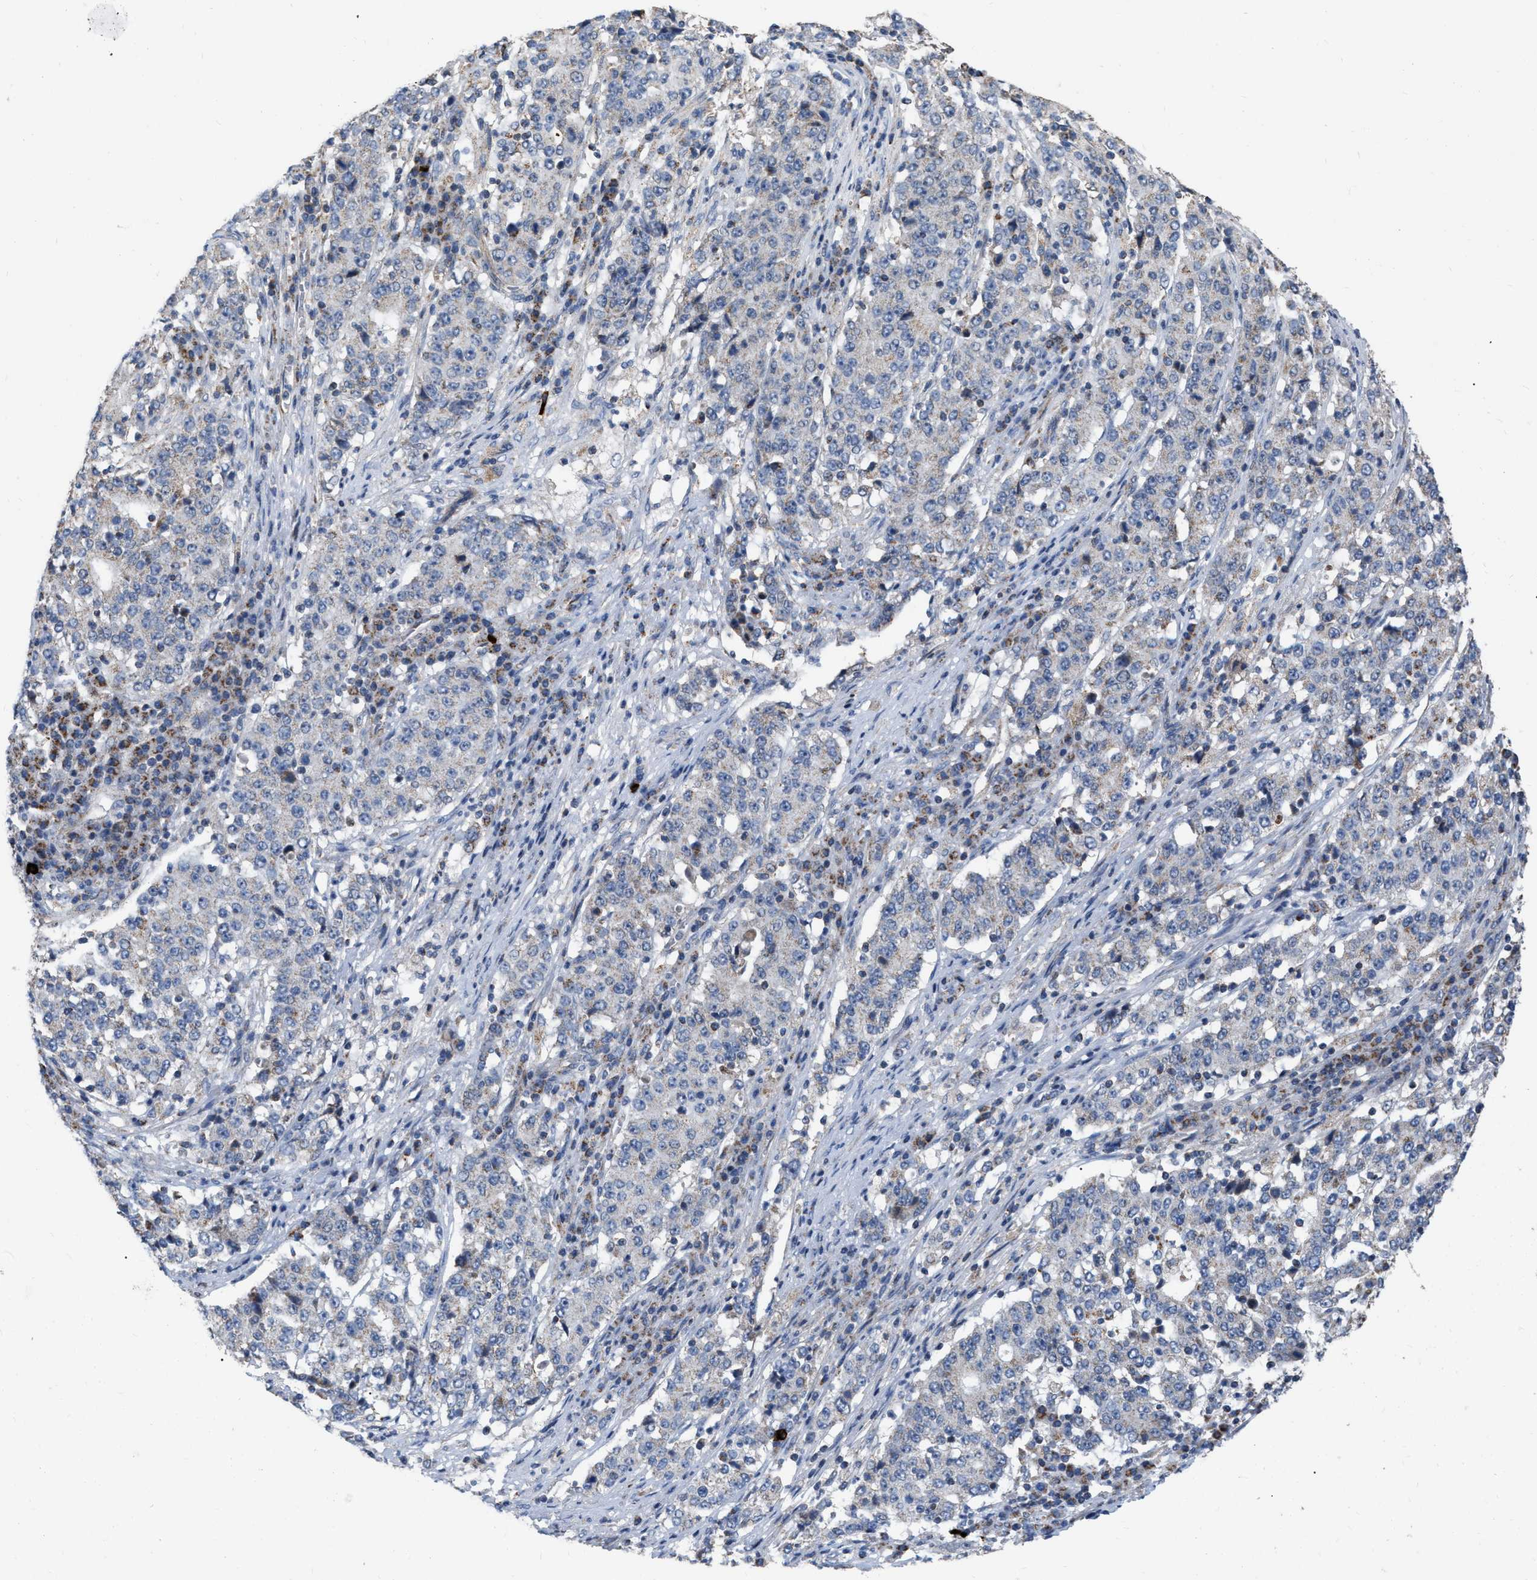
{"staining": {"intensity": "negative", "quantity": "none", "location": "none"}, "tissue": "stomach cancer", "cell_type": "Tumor cells", "image_type": "cancer", "snomed": [{"axis": "morphology", "description": "Adenocarcinoma, NOS"}, {"axis": "topography", "description": "Stomach"}], "caption": "Protein analysis of stomach cancer (adenocarcinoma) exhibits no significant staining in tumor cells.", "gene": "DDX56", "patient": {"sex": "male", "age": 59}}